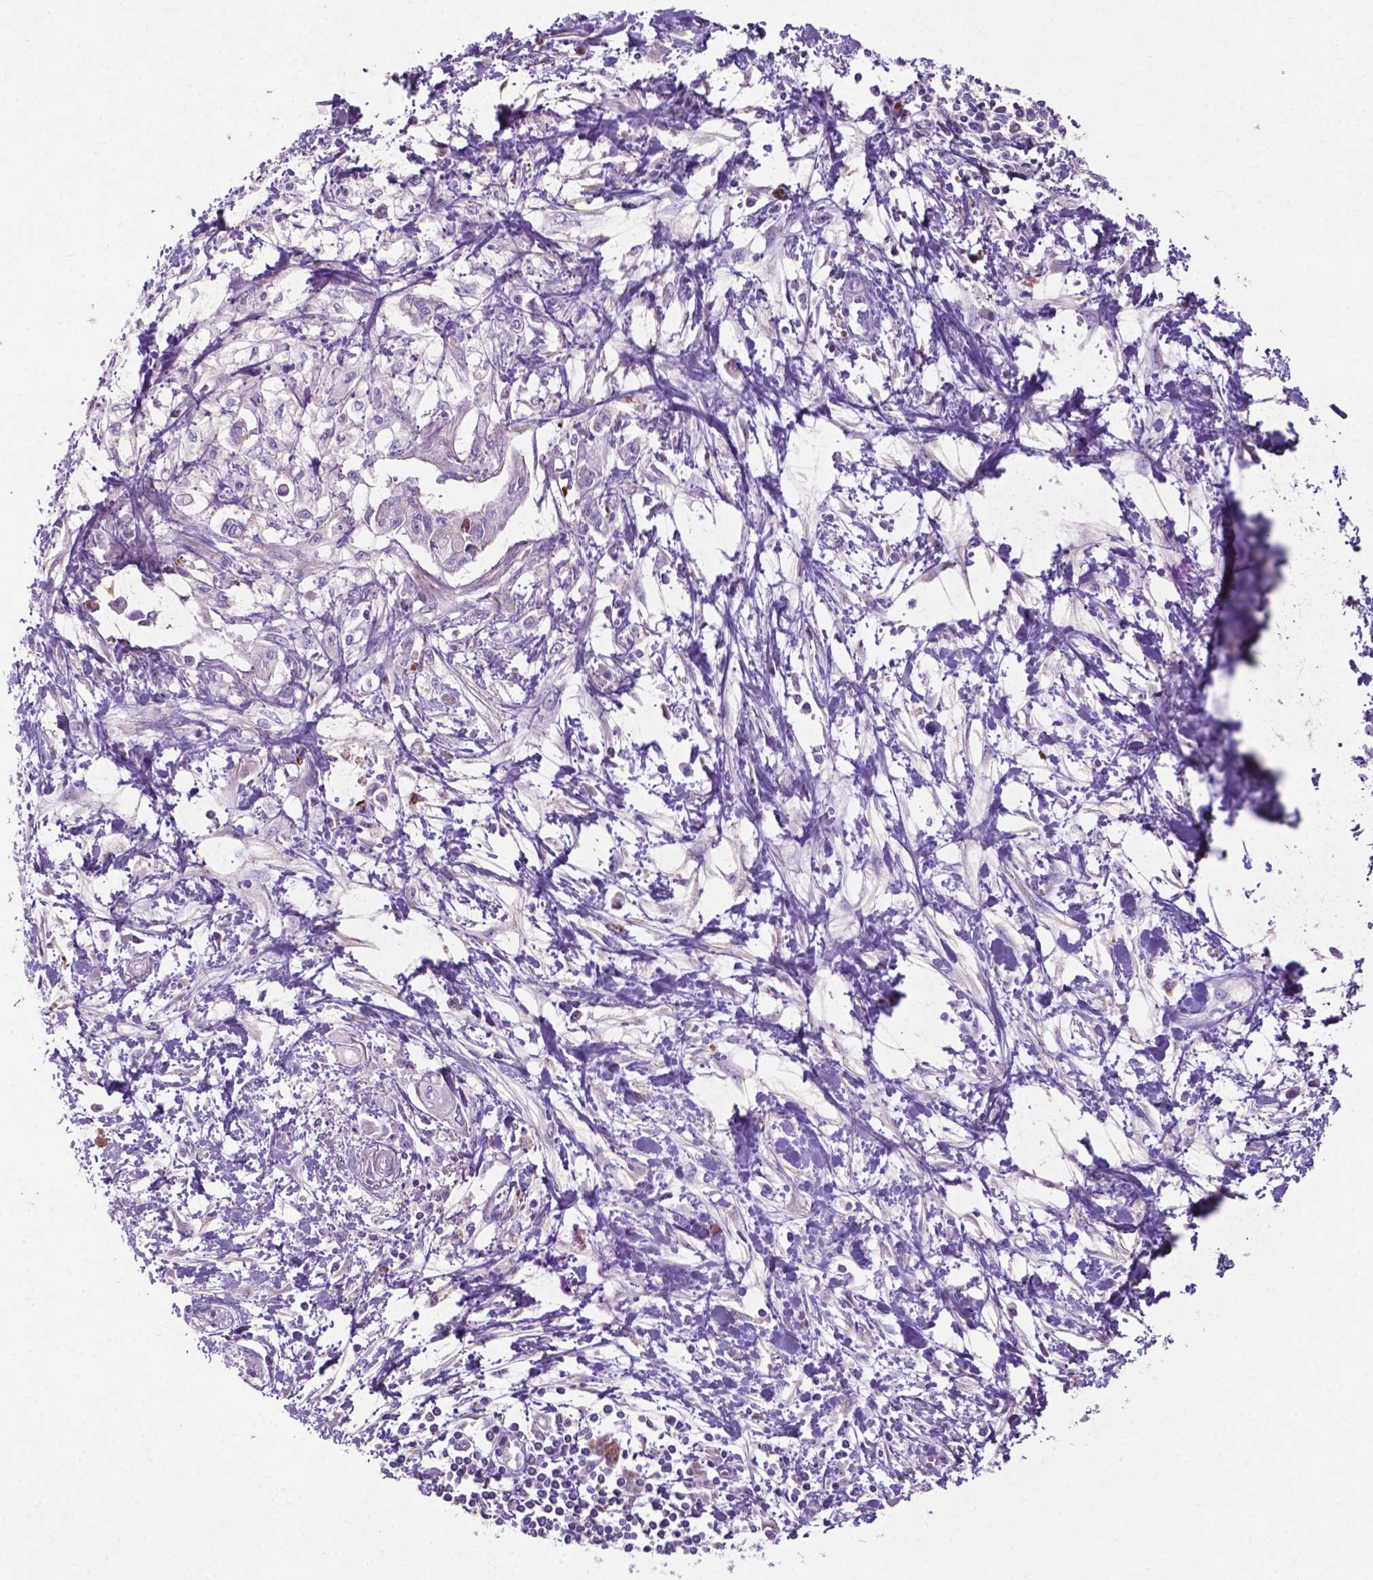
{"staining": {"intensity": "negative", "quantity": "none", "location": "none"}, "tissue": "pancreatic cancer", "cell_type": "Tumor cells", "image_type": "cancer", "snomed": [{"axis": "morphology", "description": "Adenocarcinoma, NOS"}, {"axis": "topography", "description": "Pancreas"}], "caption": "Immunohistochemical staining of adenocarcinoma (pancreatic) reveals no significant expression in tumor cells. (DAB (3,3'-diaminobenzidine) immunohistochemistry (IHC), high magnification).", "gene": "BMP4", "patient": {"sex": "female", "age": 61}}